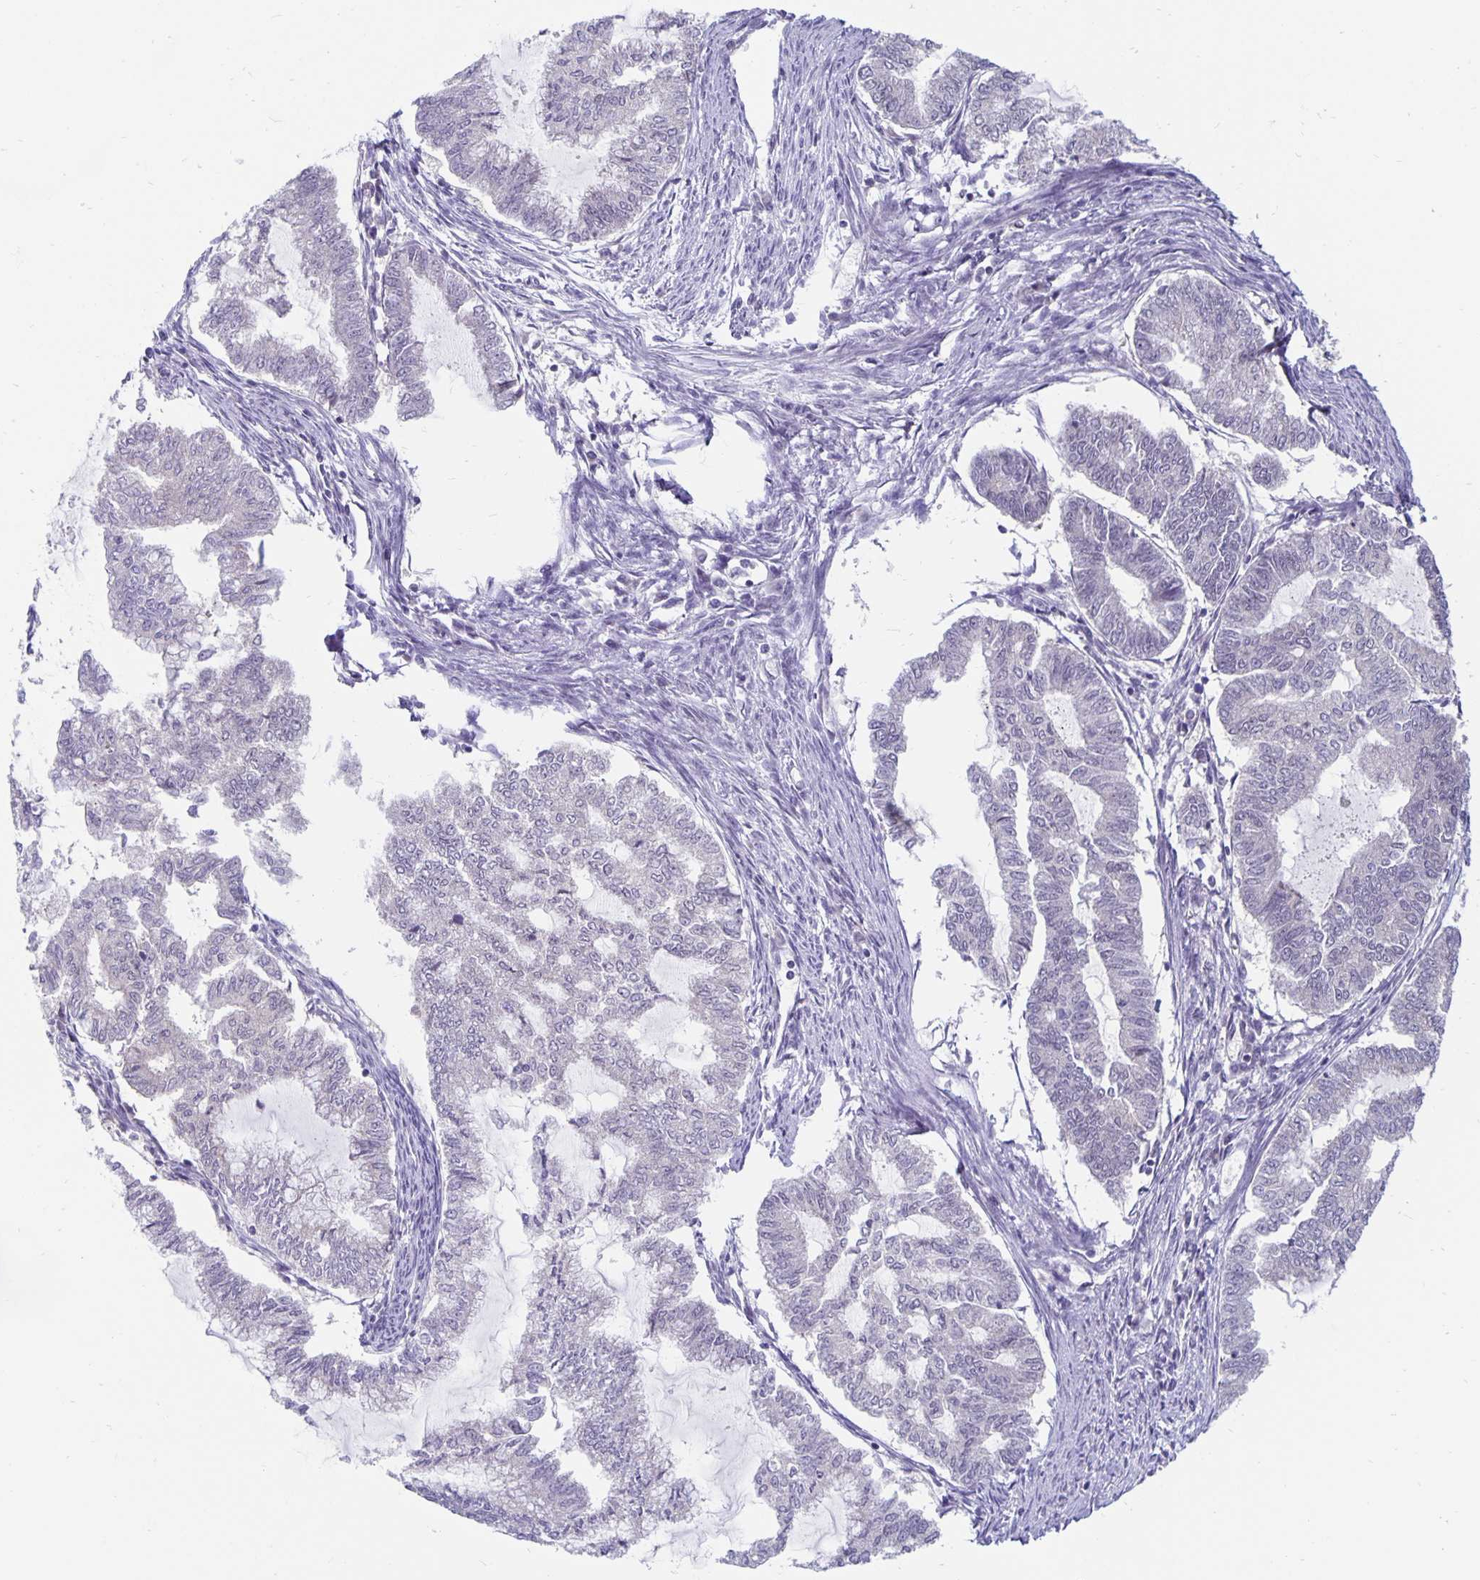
{"staining": {"intensity": "weak", "quantity": "<25%", "location": "nuclear"}, "tissue": "endometrial cancer", "cell_type": "Tumor cells", "image_type": "cancer", "snomed": [{"axis": "morphology", "description": "Adenocarcinoma, NOS"}, {"axis": "topography", "description": "Endometrium"}], "caption": "Immunohistochemical staining of human endometrial cancer (adenocarcinoma) displays no significant expression in tumor cells.", "gene": "EXOC6B", "patient": {"sex": "female", "age": 79}}